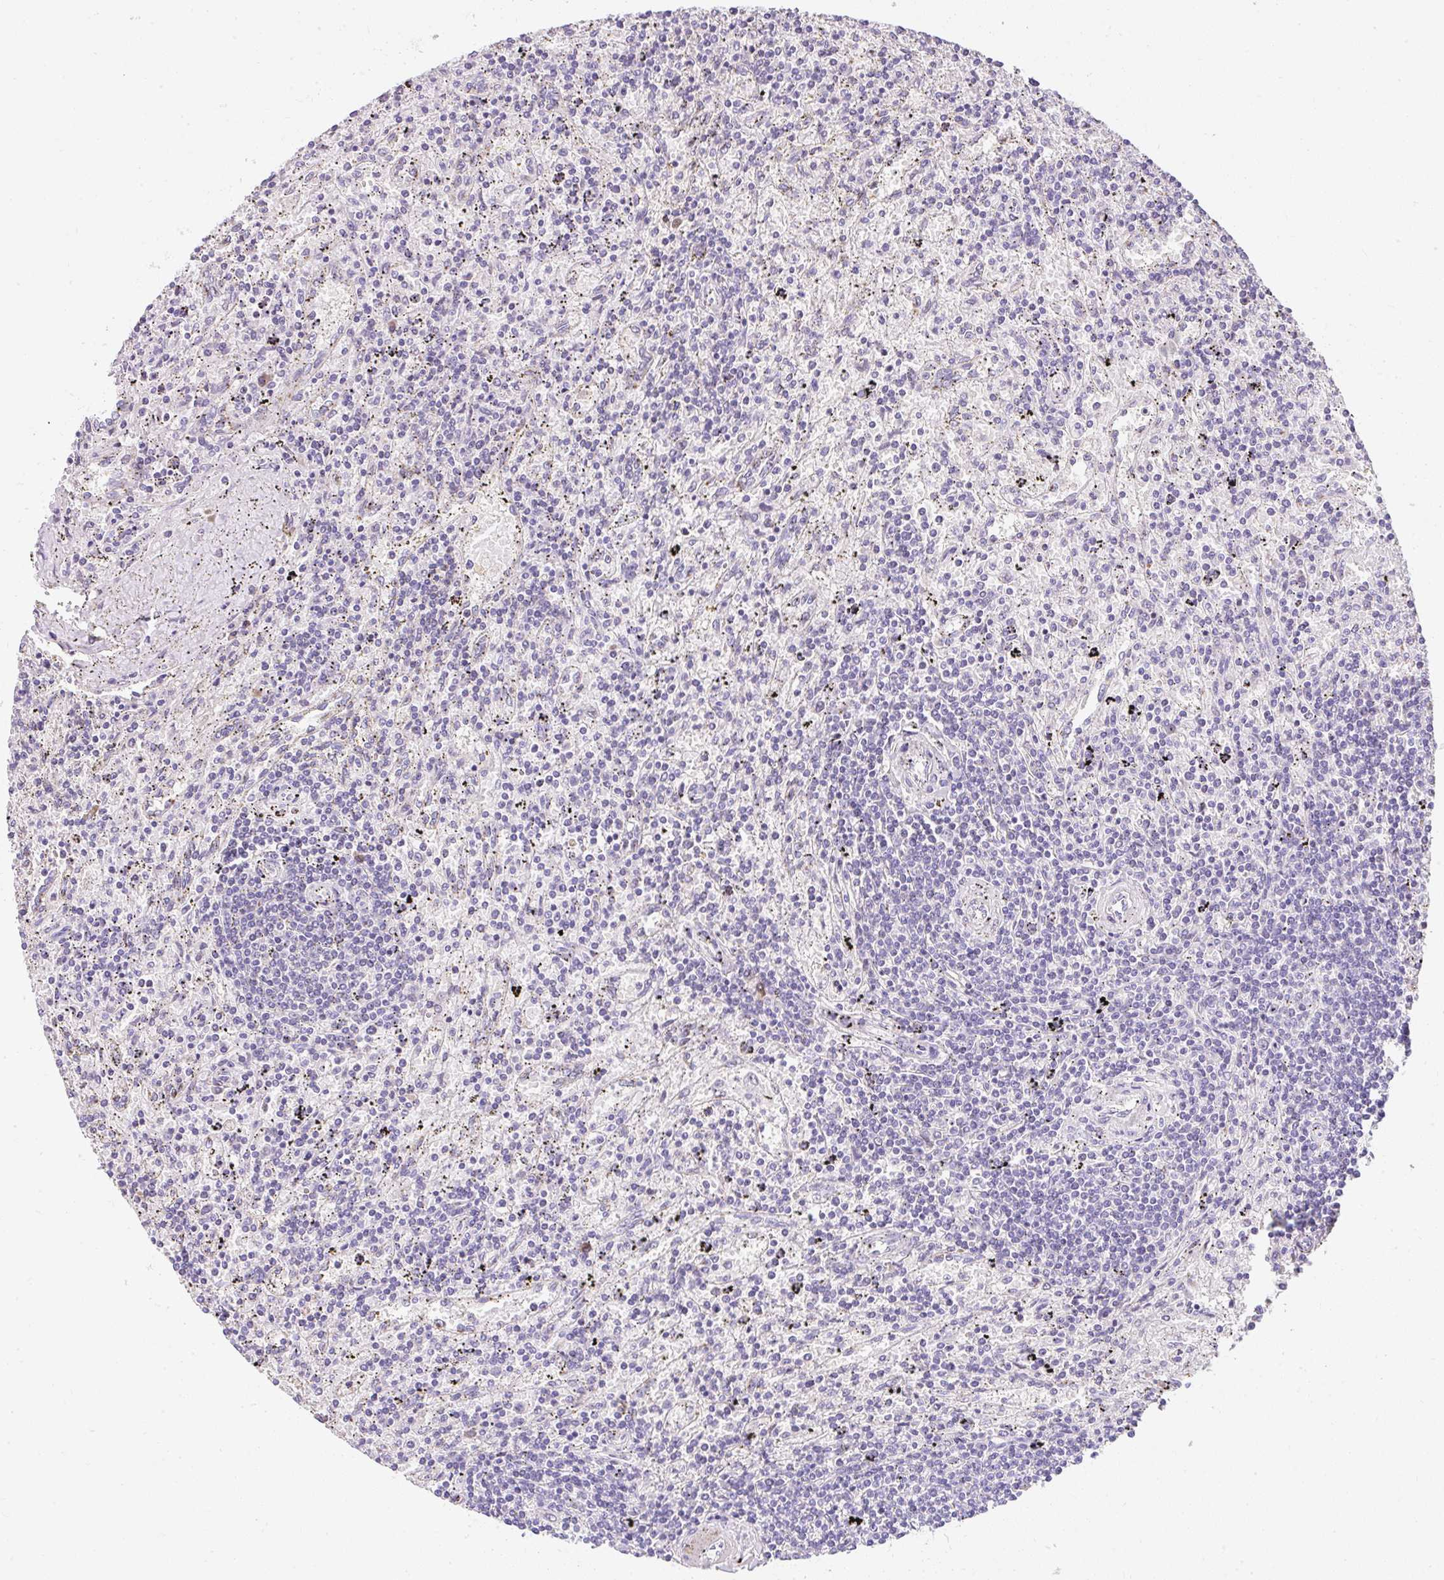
{"staining": {"intensity": "negative", "quantity": "none", "location": "none"}, "tissue": "lymphoma", "cell_type": "Tumor cells", "image_type": "cancer", "snomed": [{"axis": "morphology", "description": "Malignant lymphoma, non-Hodgkin's type, Low grade"}, {"axis": "topography", "description": "Spleen"}], "caption": "There is no significant staining in tumor cells of malignant lymphoma, non-Hodgkin's type (low-grade).", "gene": "DTX4", "patient": {"sex": "male", "age": 76}}